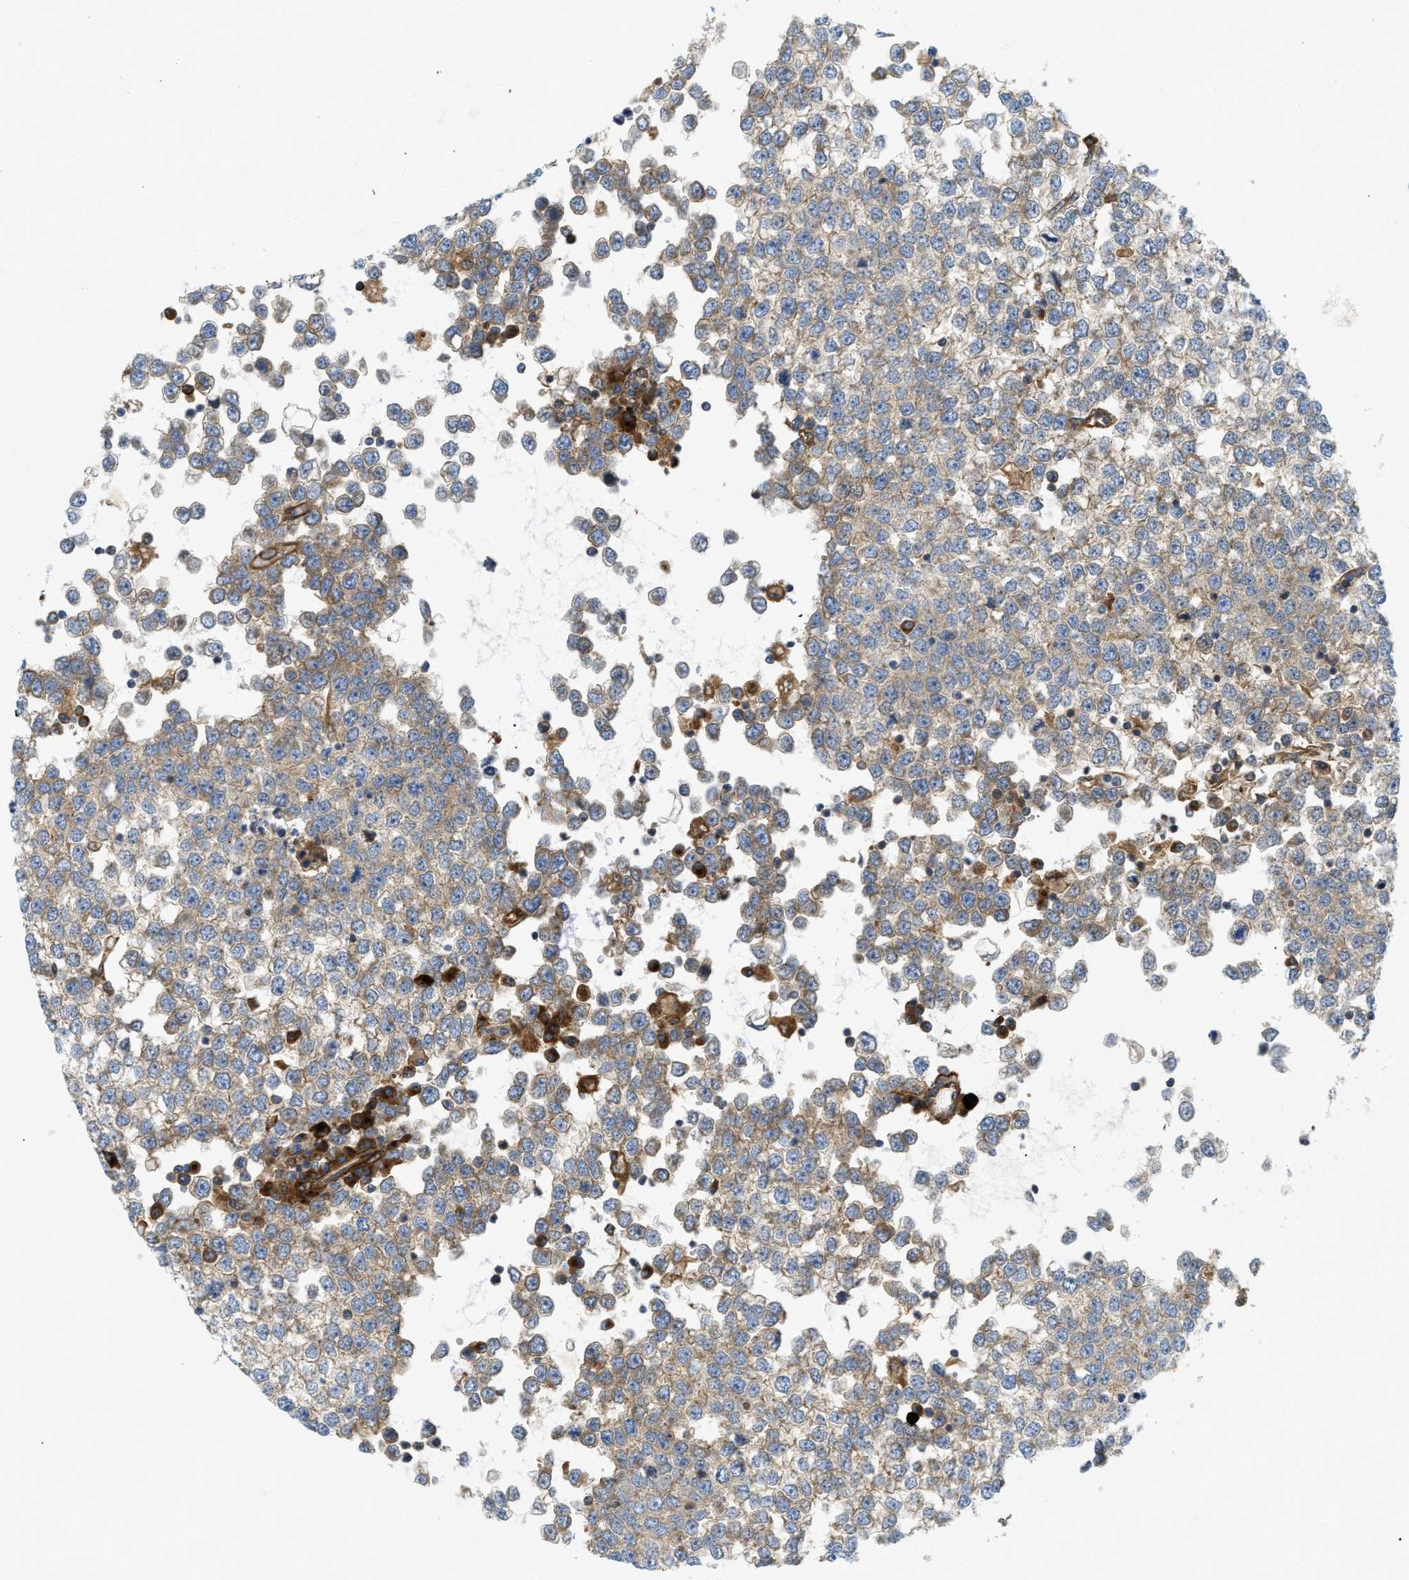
{"staining": {"intensity": "weak", "quantity": "25%-75%", "location": "cytoplasmic/membranous"}, "tissue": "testis cancer", "cell_type": "Tumor cells", "image_type": "cancer", "snomed": [{"axis": "morphology", "description": "Seminoma, NOS"}, {"axis": "topography", "description": "Testis"}], "caption": "A photomicrograph of human seminoma (testis) stained for a protein demonstrates weak cytoplasmic/membranous brown staining in tumor cells.", "gene": "PICALM", "patient": {"sex": "male", "age": 65}}